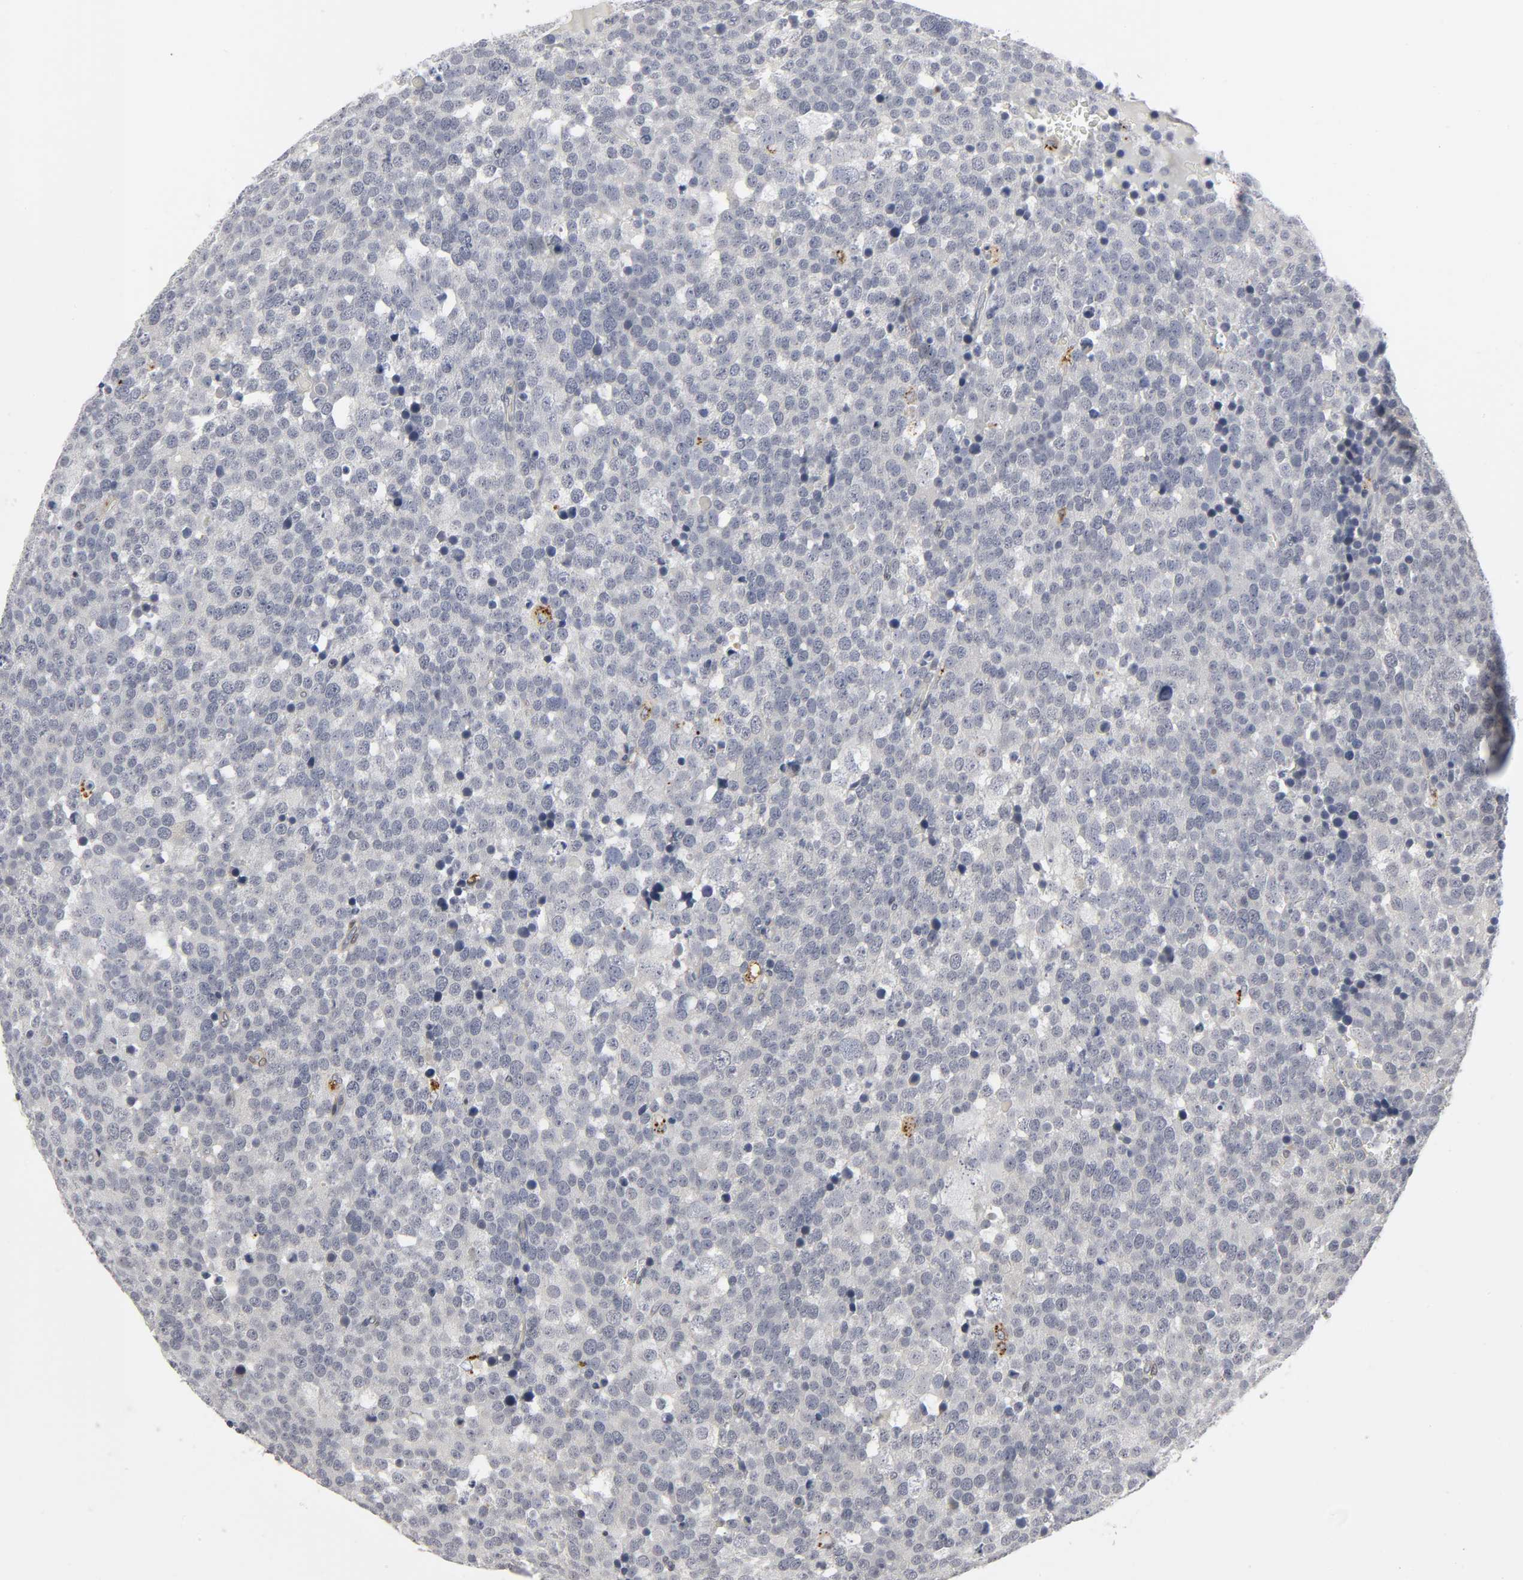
{"staining": {"intensity": "moderate", "quantity": "<25%", "location": "cytoplasmic/membranous"}, "tissue": "testis cancer", "cell_type": "Tumor cells", "image_type": "cancer", "snomed": [{"axis": "morphology", "description": "Seminoma, NOS"}, {"axis": "topography", "description": "Testis"}], "caption": "IHC (DAB) staining of human testis cancer demonstrates moderate cytoplasmic/membranous protein expression in about <25% of tumor cells.", "gene": "PDLIM3", "patient": {"sex": "male", "age": 71}}